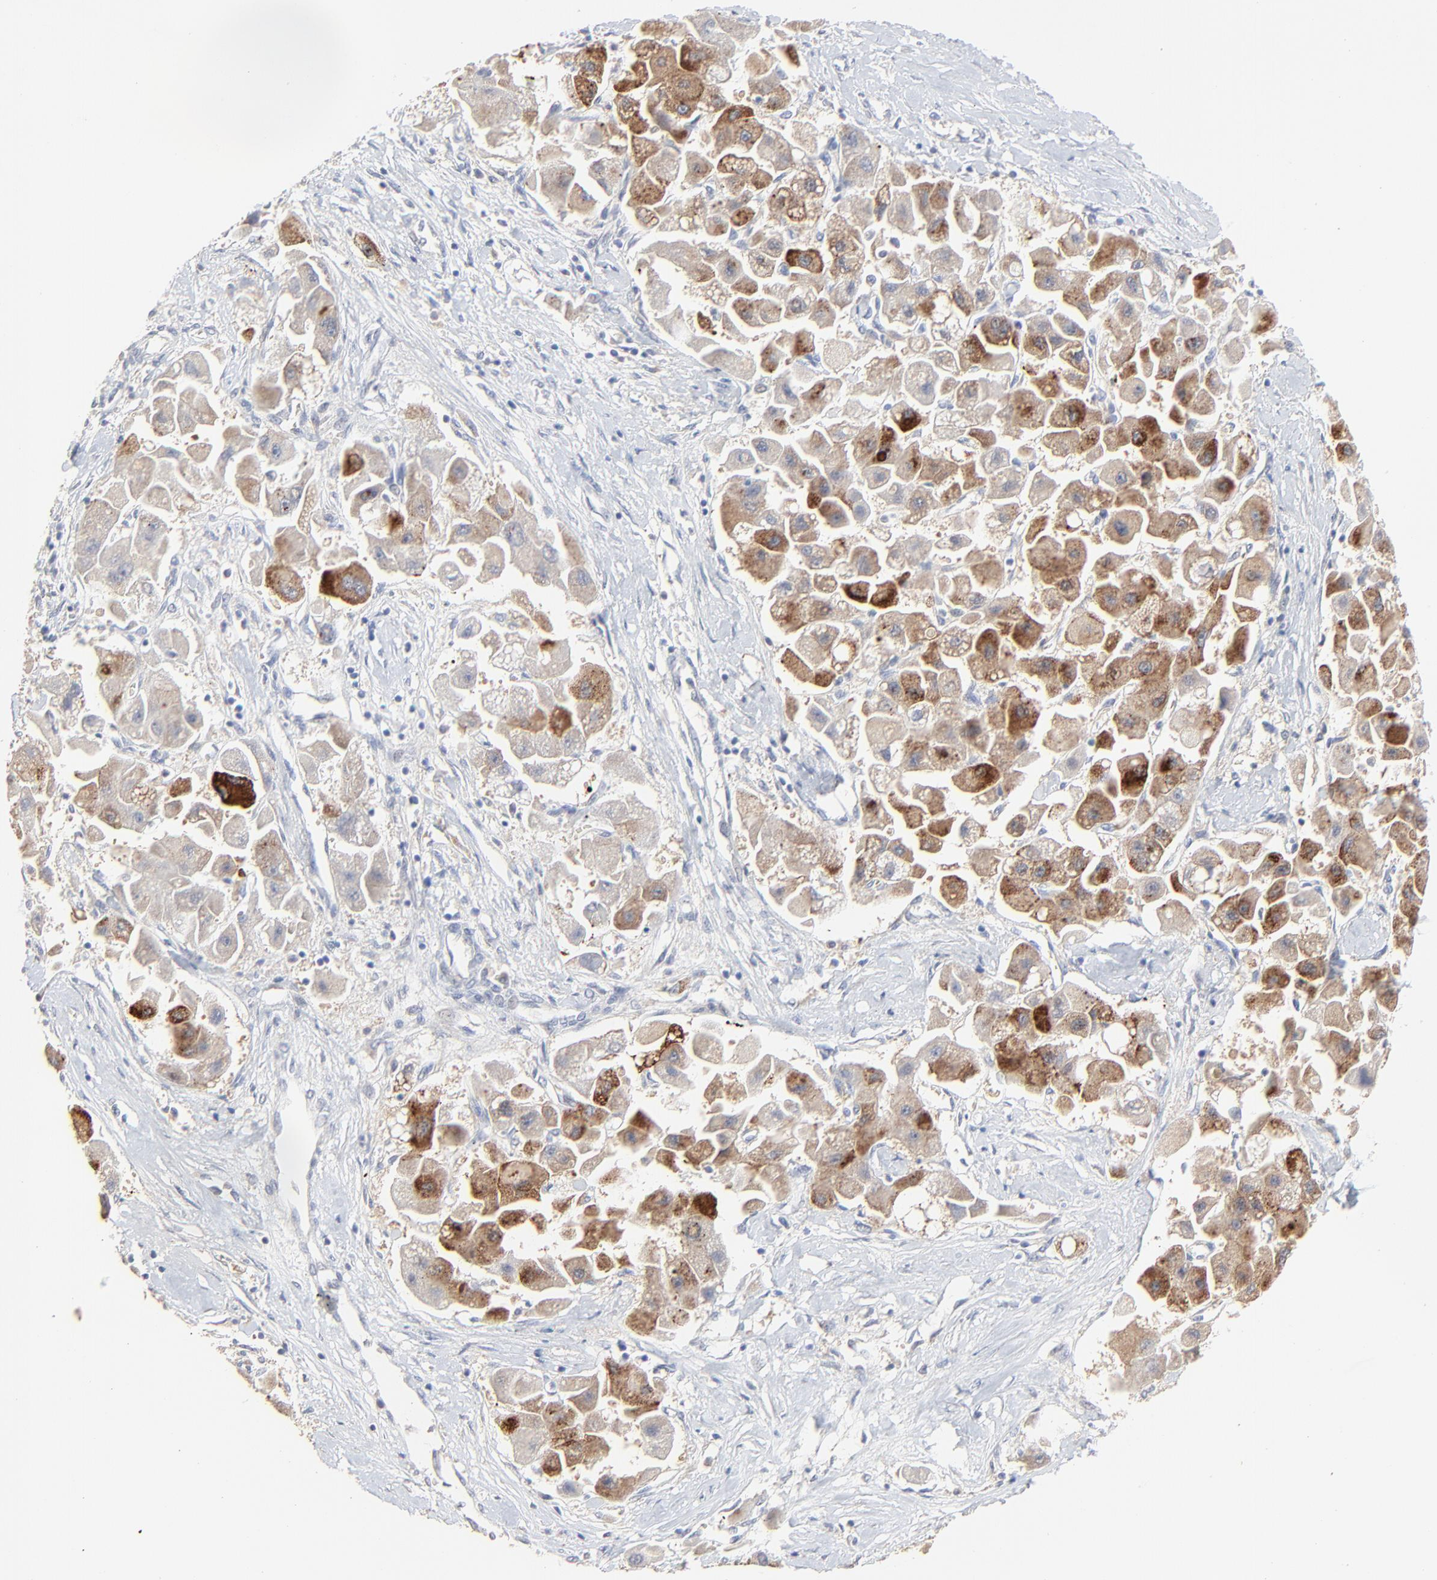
{"staining": {"intensity": "strong", "quantity": ">75%", "location": "cytoplasmic/membranous"}, "tissue": "liver cancer", "cell_type": "Tumor cells", "image_type": "cancer", "snomed": [{"axis": "morphology", "description": "Carcinoma, Hepatocellular, NOS"}, {"axis": "topography", "description": "Liver"}], "caption": "Immunohistochemical staining of liver cancer (hepatocellular carcinoma) demonstrates strong cytoplasmic/membranous protein positivity in about >75% of tumor cells. (Stains: DAB in brown, nuclei in blue, Microscopy: brightfield microscopy at high magnification).", "gene": "FANCB", "patient": {"sex": "male", "age": 24}}